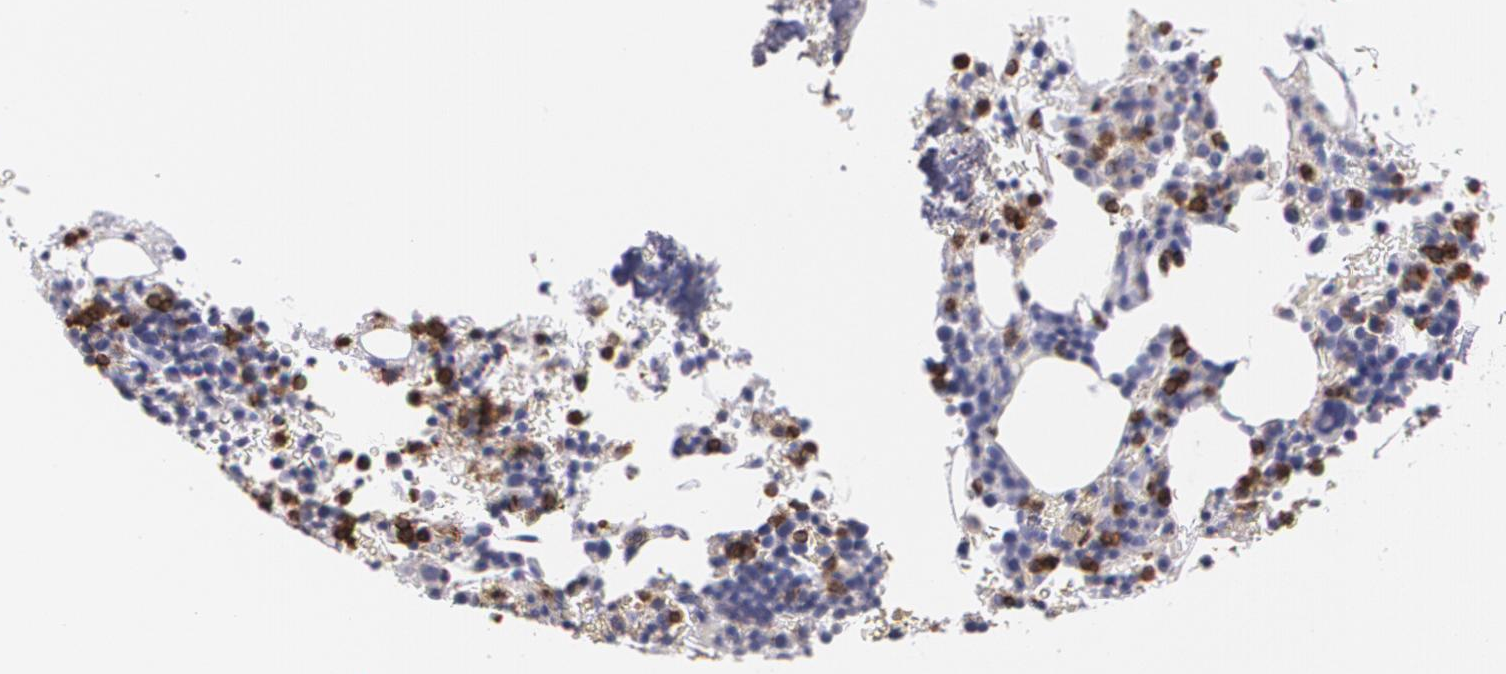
{"staining": {"intensity": "strong", "quantity": "25%-75%", "location": "nuclear"}, "tissue": "bone marrow", "cell_type": "Hematopoietic cells", "image_type": "normal", "snomed": [{"axis": "morphology", "description": "Normal tissue, NOS"}, {"axis": "topography", "description": "Bone marrow"}], "caption": "Bone marrow stained with a brown dye reveals strong nuclear positive staining in about 25%-75% of hematopoietic cells.", "gene": "PTPRC", "patient": {"sex": "male", "age": 86}}